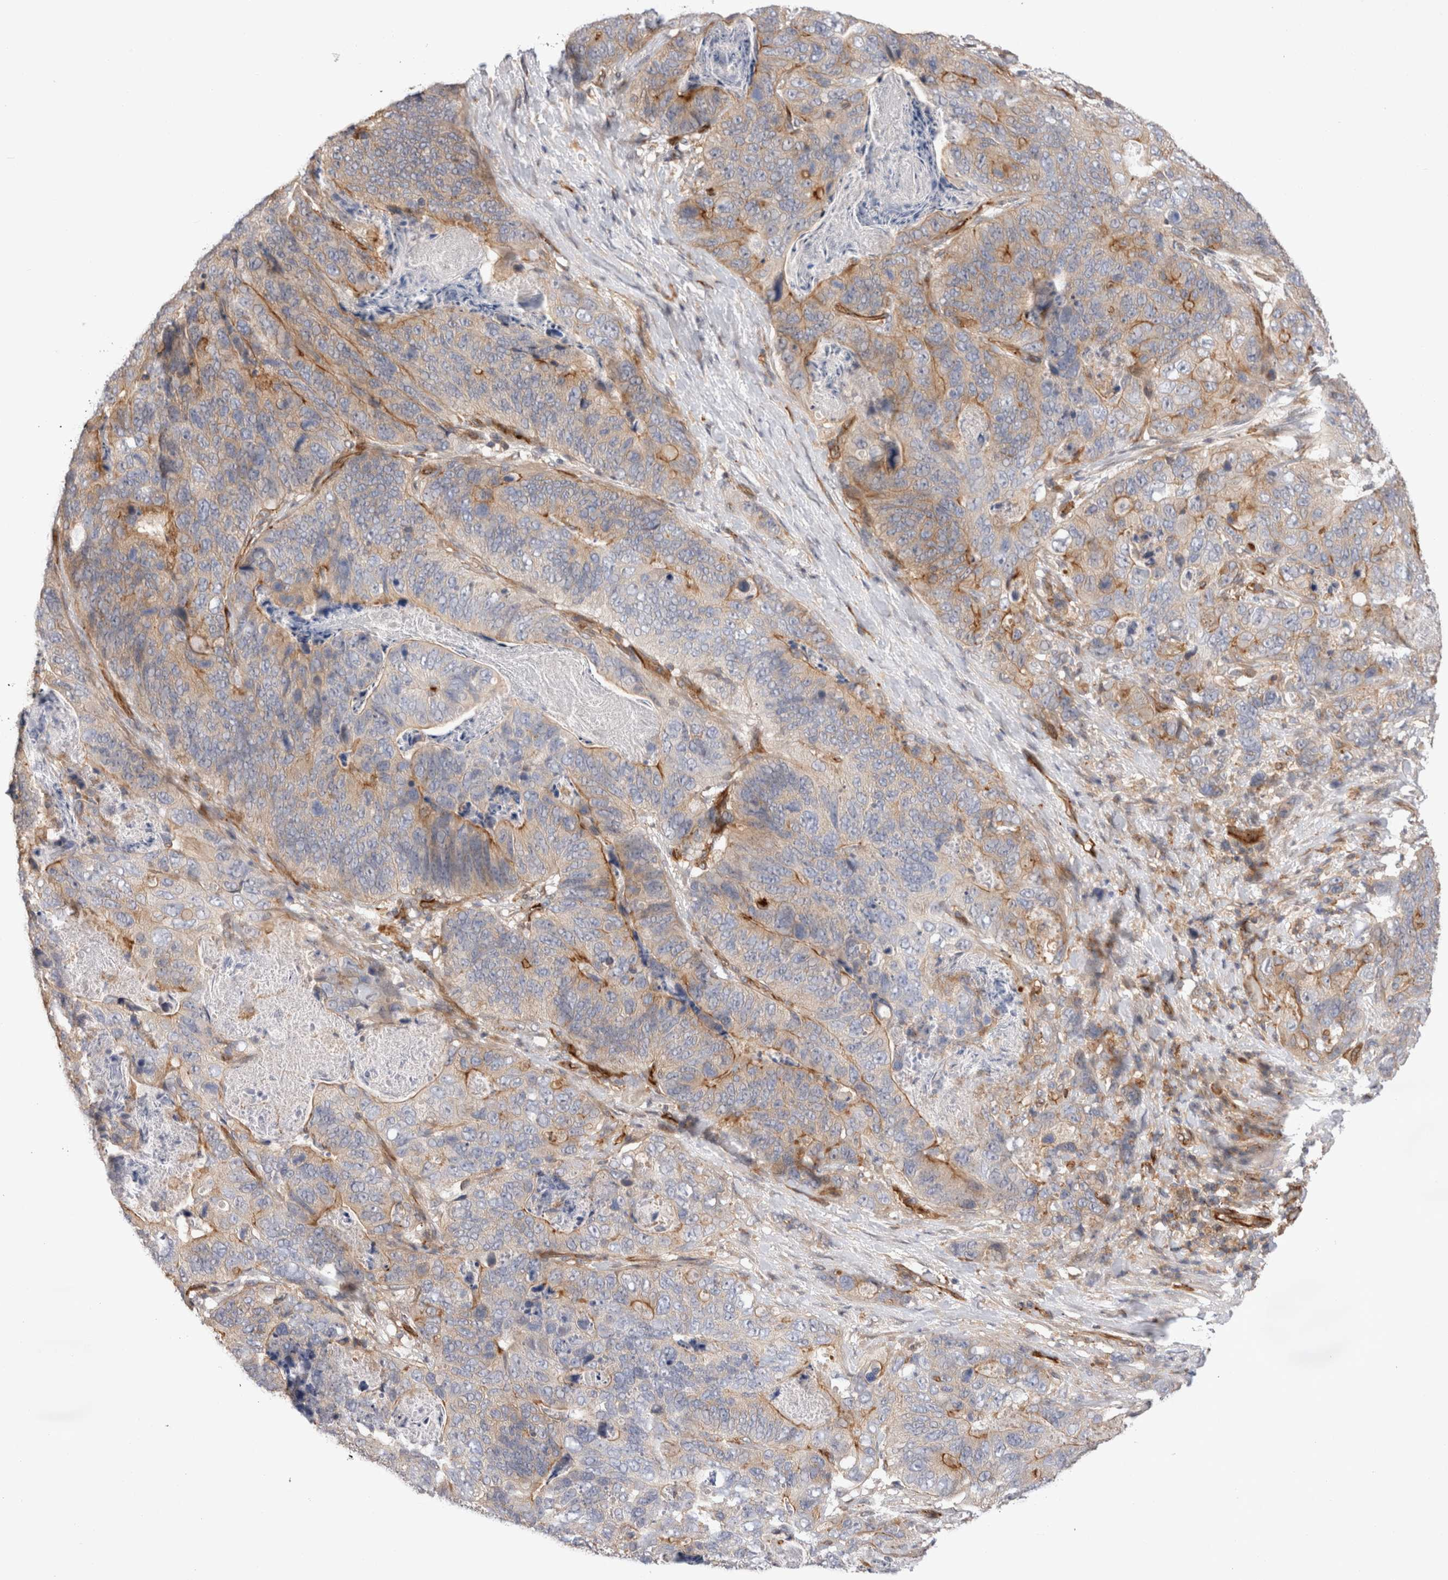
{"staining": {"intensity": "moderate", "quantity": "25%-75%", "location": "cytoplasmic/membranous"}, "tissue": "stomach cancer", "cell_type": "Tumor cells", "image_type": "cancer", "snomed": [{"axis": "morphology", "description": "Normal tissue, NOS"}, {"axis": "morphology", "description": "Adenocarcinoma, NOS"}, {"axis": "topography", "description": "Stomach"}], "caption": "Protein expression analysis of stomach cancer (adenocarcinoma) displays moderate cytoplasmic/membranous staining in approximately 25%-75% of tumor cells.", "gene": "BNIP2", "patient": {"sex": "female", "age": 89}}